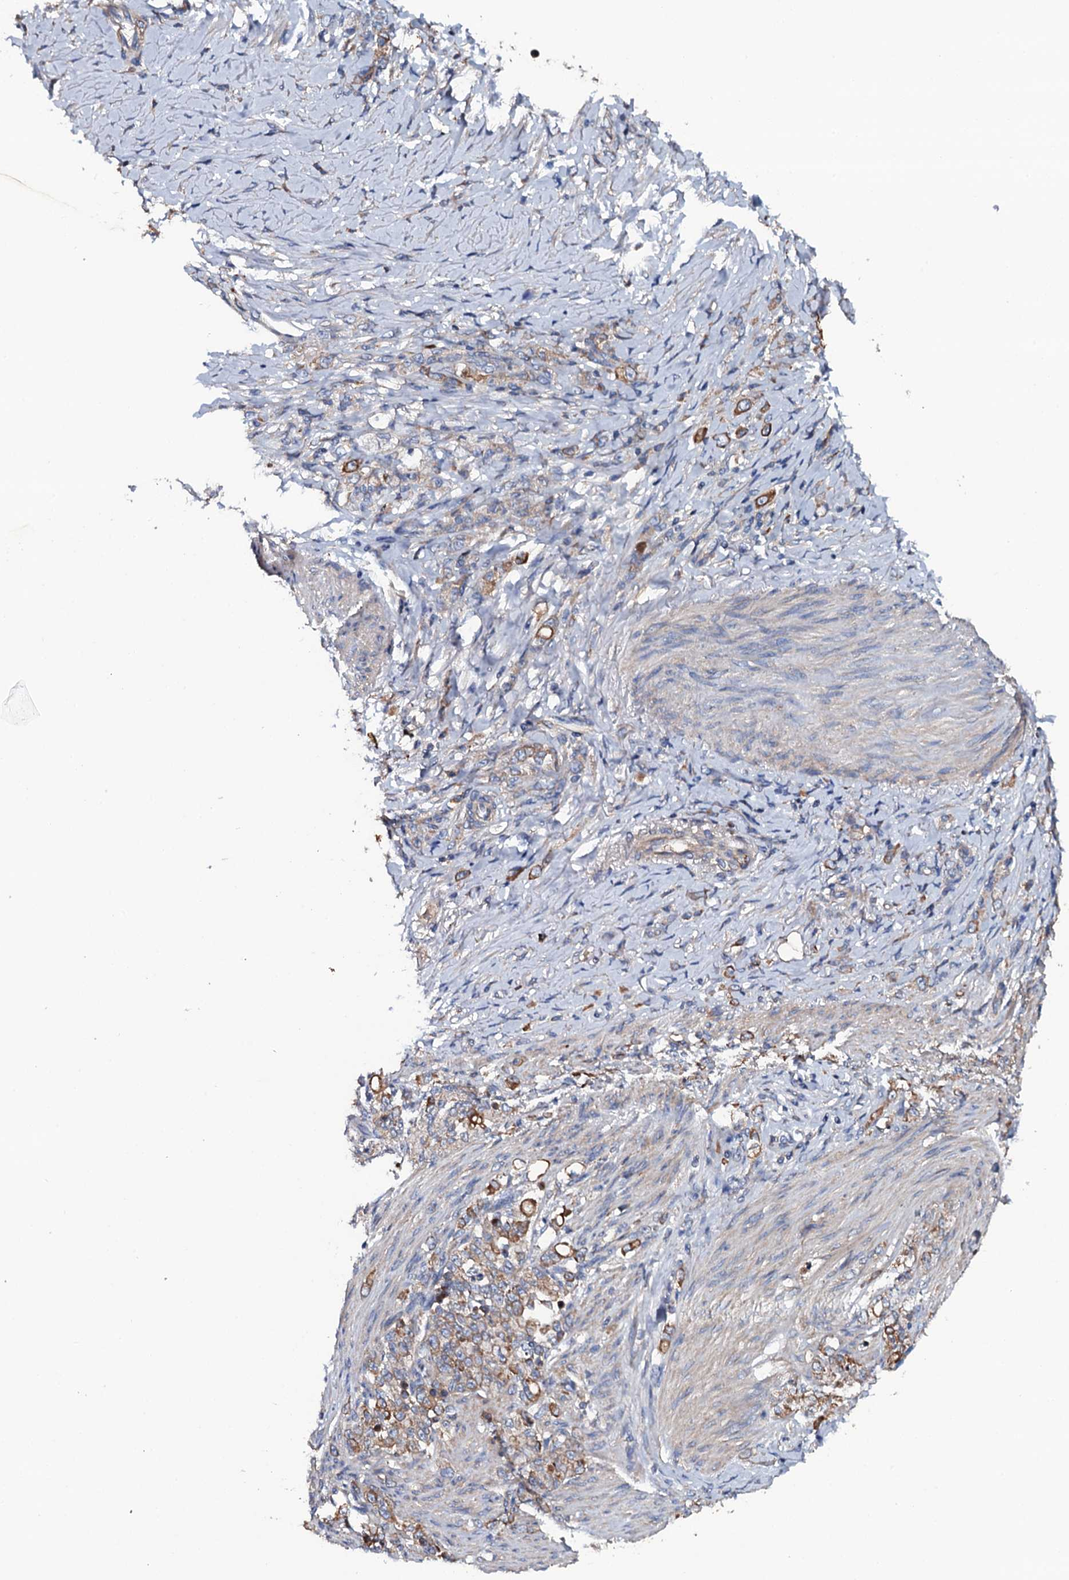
{"staining": {"intensity": "strong", "quantity": "<25%", "location": "cytoplasmic/membranous"}, "tissue": "stomach cancer", "cell_type": "Tumor cells", "image_type": "cancer", "snomed": [{"axis": "morphology", "description": "Adenocarcinoma, NOS"}, {"axis": "topography", "description": "Stomach"}], "caption": "Immunohistochemistry (IHC) (DAB (3,3'-diaminobenzidine)) staining of human stomach cancer (adenocarcinoma) reveals strong cytoplasmic/membranous protein positivity in approximately <25% of tumor cells.", "gene": "NEK1", "patient": {"sex": "female", "age": 79}}